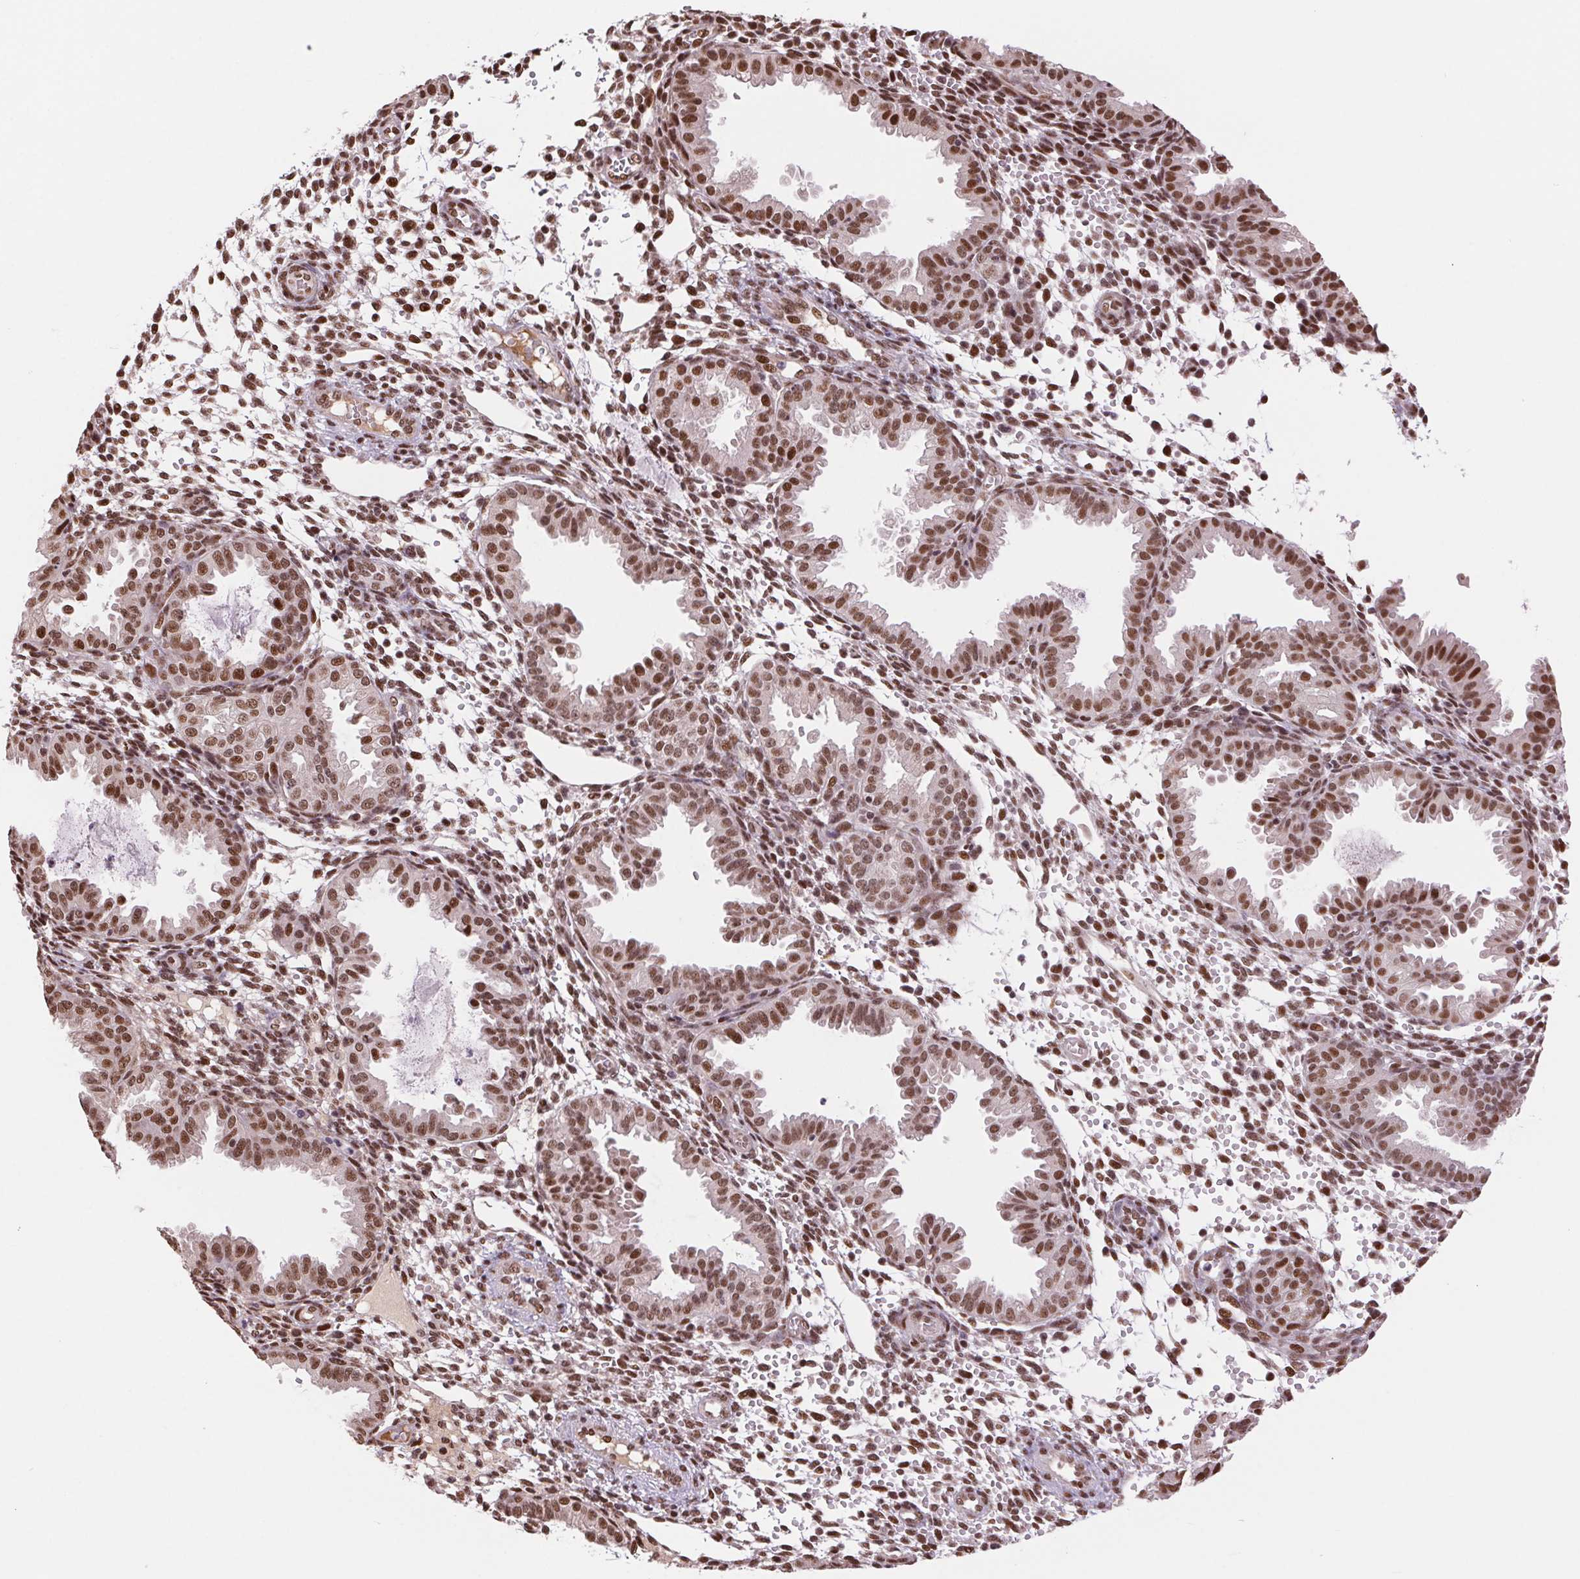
{"staining": {"intensity": "moderate", "quantity": ">75%", "location": "nuclear"}, "tissue": "endometrium", "cell_type": "Cells in endometrial stroma", "image_type": "normal", "snomed": [{"axis": "morphology", "description": "Normal tissue, NOS"}, {"axis": "topography", "description": "Endometrium"}], "caption": "DAB (3,3'-diaminobenzidine) immunohistochemical staining of unremarkable human endometrium exhibits moderate nuclear protein staining in approximately >75% of cells in endometrial stroma. Ihc stains the protein of interest in brown and the nuclei are stained blue.", "gene": "RAD23A", "patient": {"sex": "female", "age": 33}}